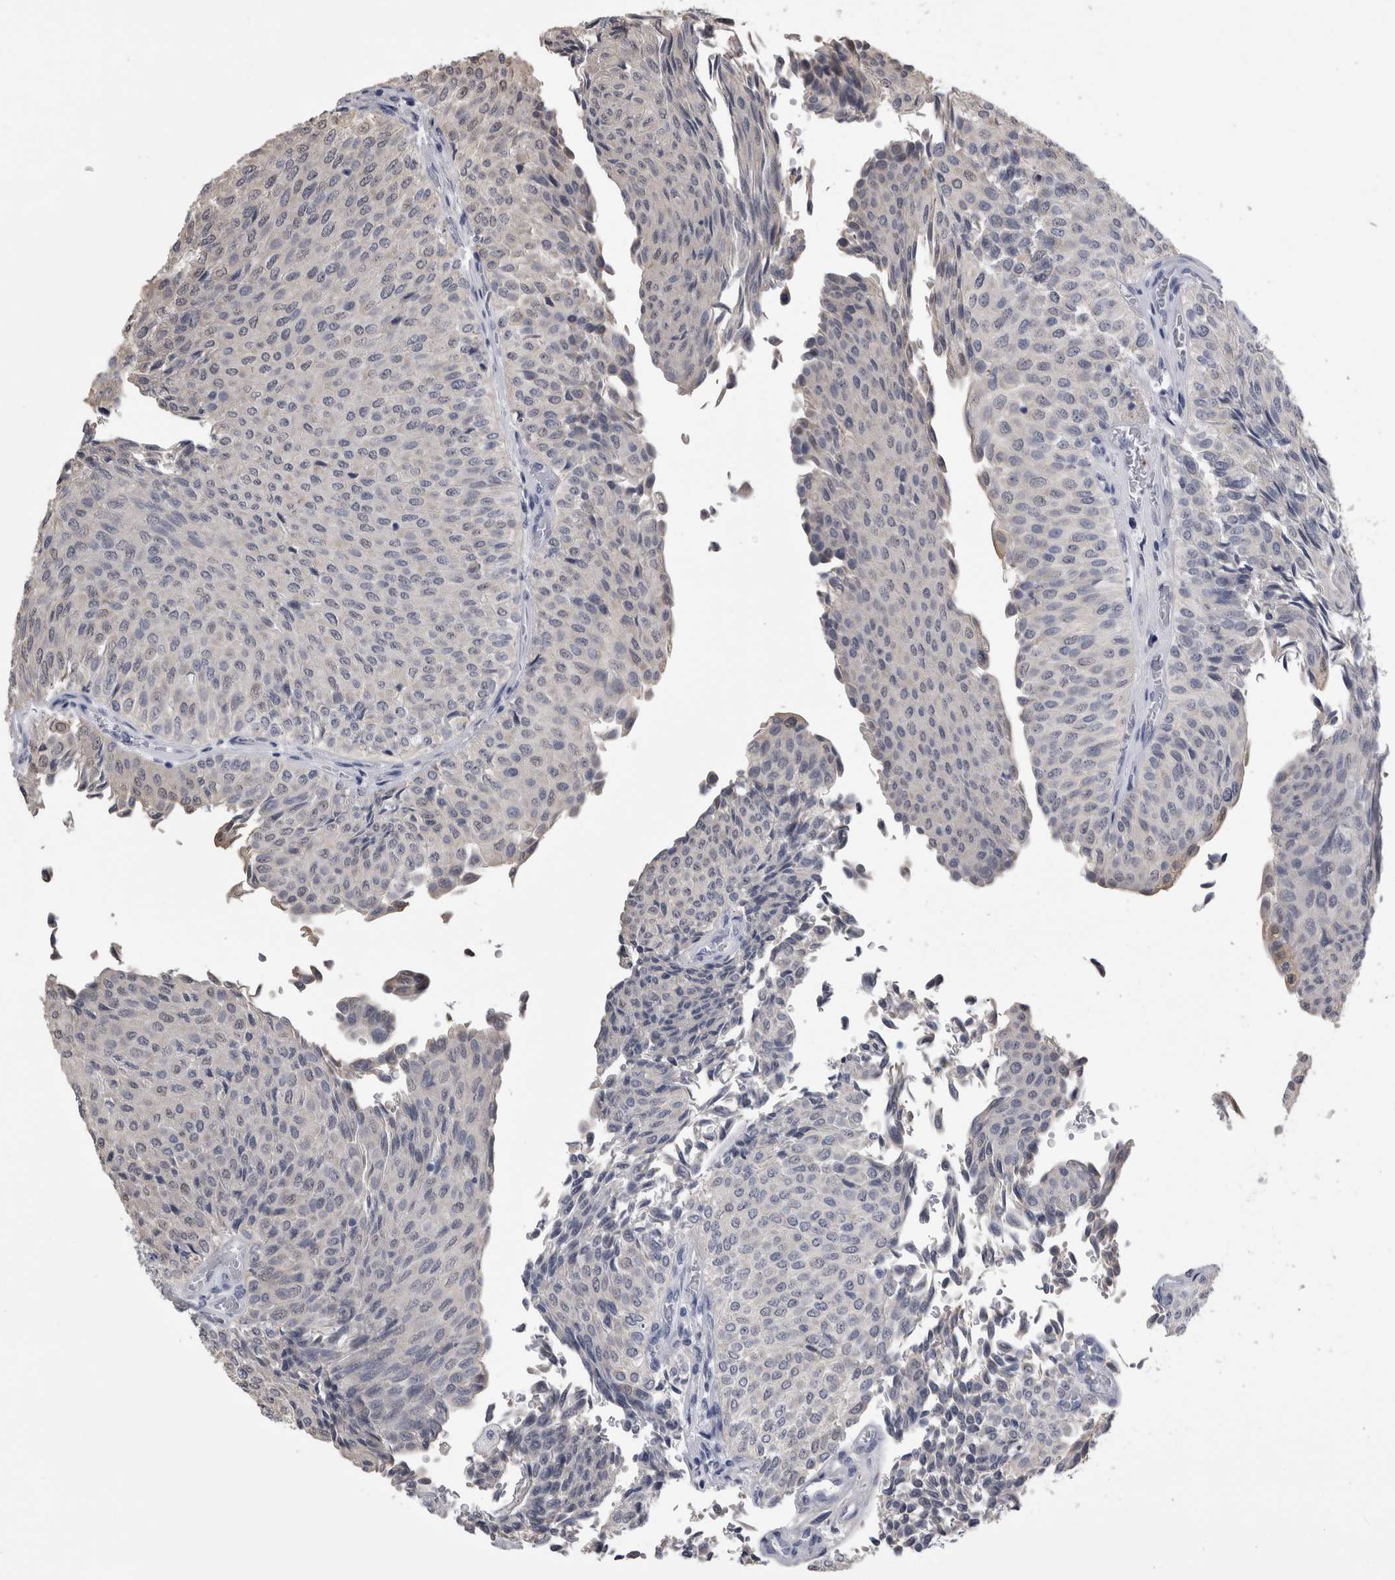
{"staining": {"intensity": "negative", "quantity": "none", "location": "none"}, "tissue": "urothelial cancer", "cell_type": "Tumor cells", "image_type": "cancer", "snomed": [{"axis": "morphology", "description": "Urothelial carcinoma, Low grade"}, {"axis": "topography", "description": "Urinary bladder"}], "caption": "Tumor cells are negative for brown protein staining in urothelial cancer.", "gene": "ALDH8A1", "patient": {"sex": "male", "age": 78}}